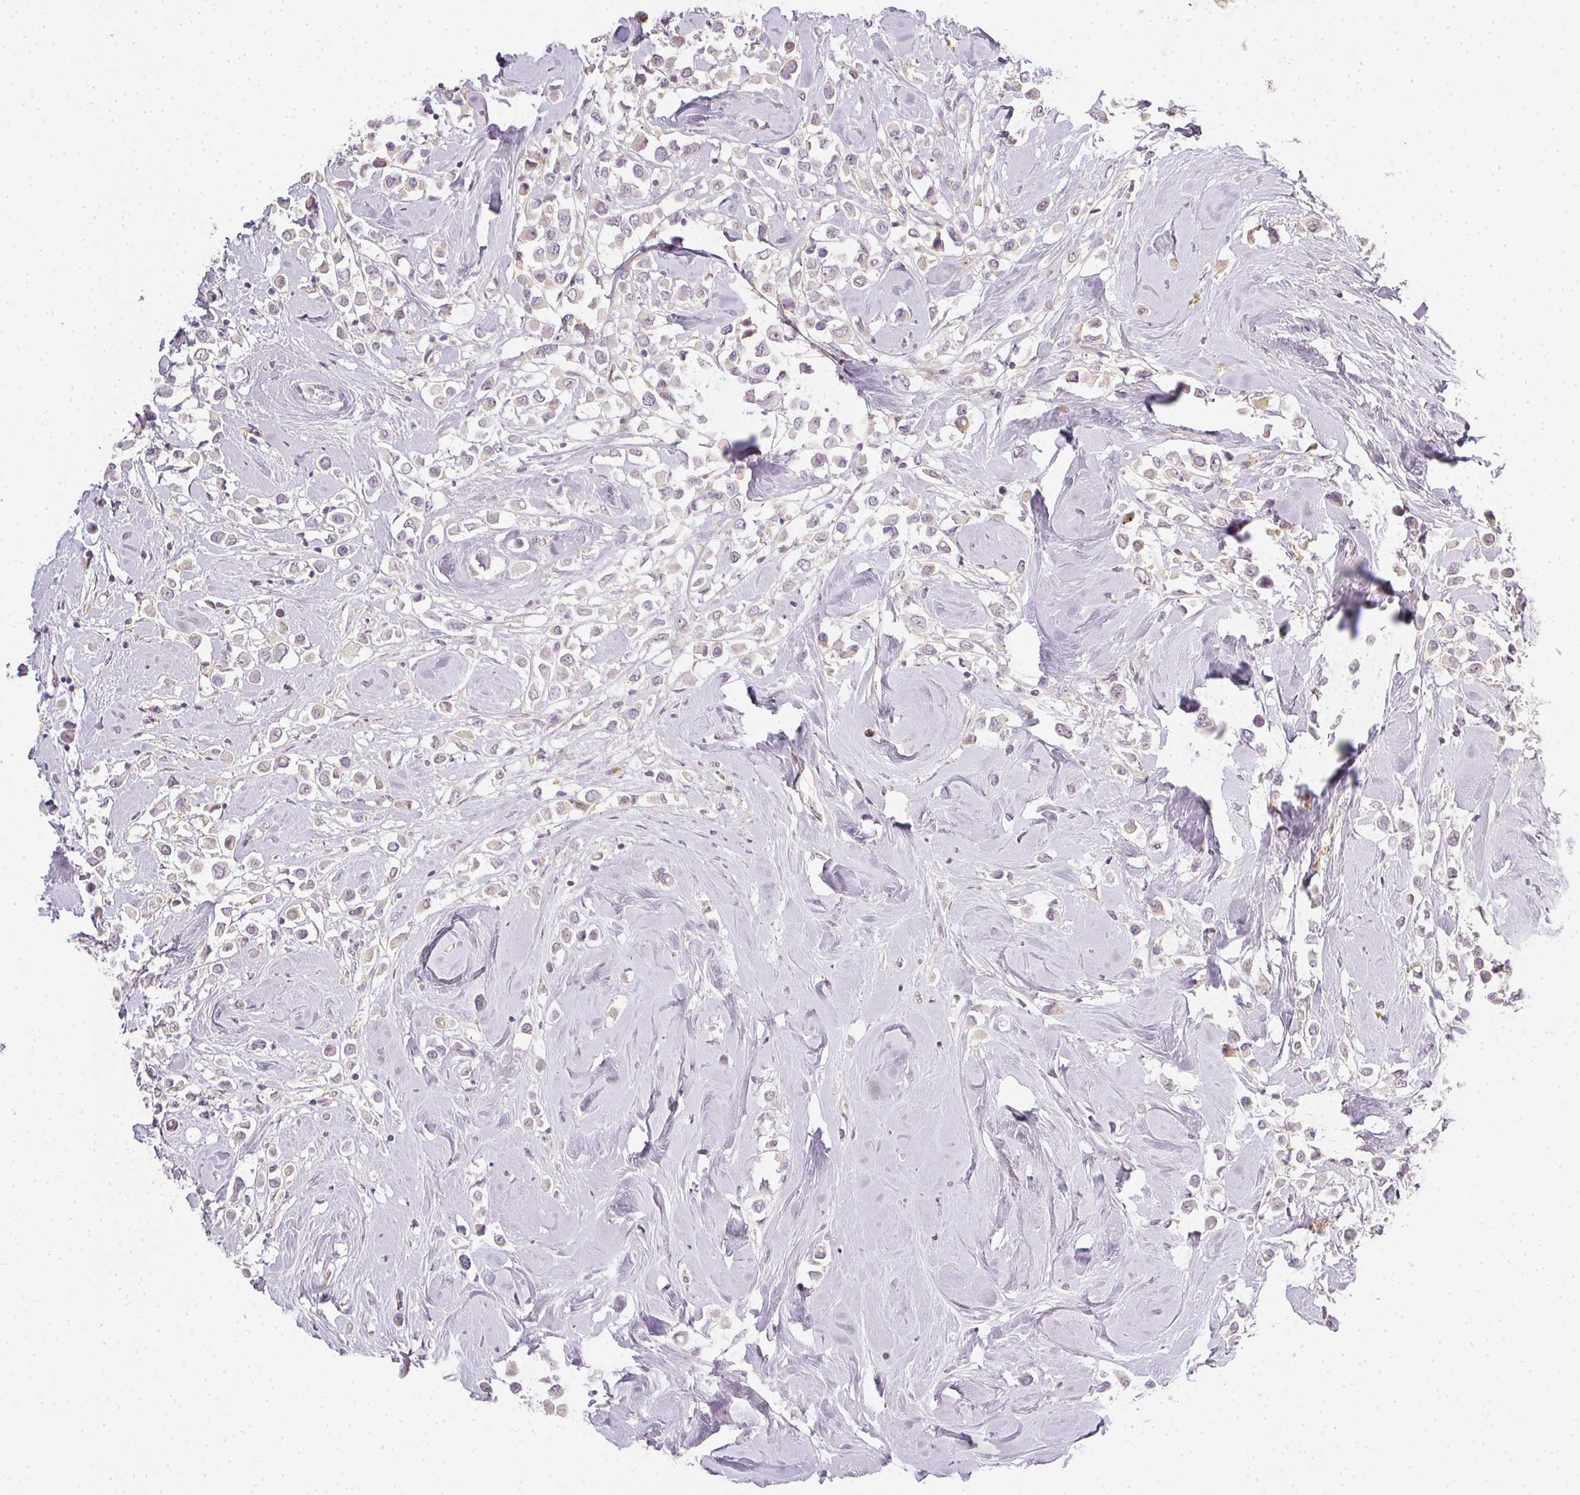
{"staining": {"intensity": "negative", "quantity": "none", "location": "none"}, "tissue": "breast cancer", "cell_type": "Tumor cells", "image_type": "cancer", "snomed": [{"axis": "morphology", "description": "Duct carcinoma"}, {"axis": "topography", "description": "Breast"}], "caption": "DAB (3,3'-diaminobenzidine) immunohistochemical staining of breast intraductal carcinoma exhibits no significant positivity in tumor cells. (DAB (3,3'-diaminobenzidine) IHC with hematoxylin counter stain).", "gene": "MED19", "patient": {"sex": "female", "age": 61}}